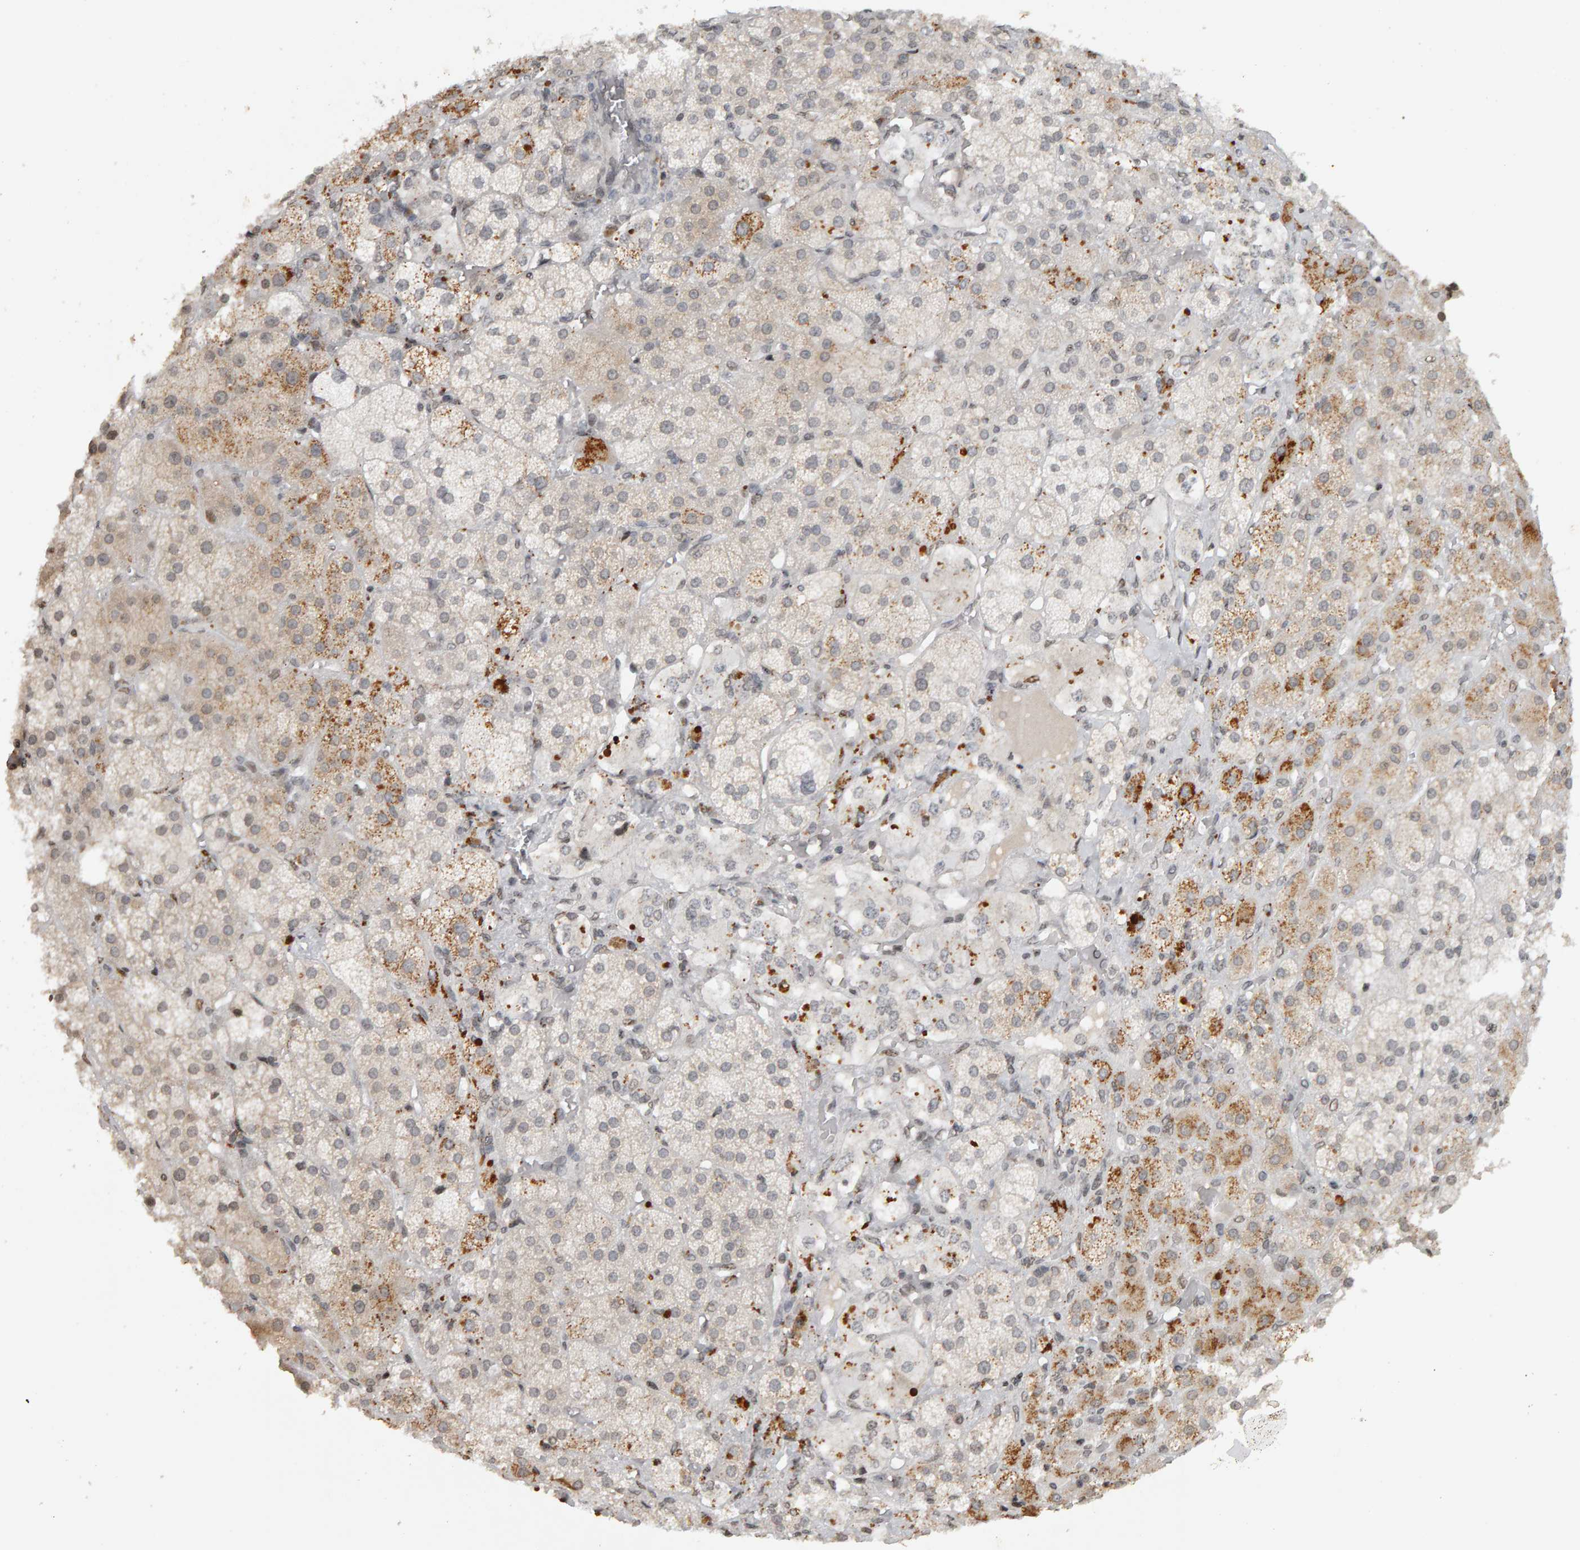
{"staining": {"intensity": "moderate", "quantity": "<25%", "location": "cytoplasmic/membranous"}, "tissue": "adrenal gland", "cell_type": "Glandular cells", "image_type": "normal", "snomed": [{"axis": "morphology", "description": "Normal tissue, NOS"}, {"axis": "topography", "description": "Adrenal gland"}], "caption": "This histopathology image shows immunohistochemistry staining of benign human adrenal gland, with low moderate cytoplasmic/membranous expression in about <25% of glandular cells.", "gene": "TRAM1", "patient": {"sex": "male", "age": 57}}